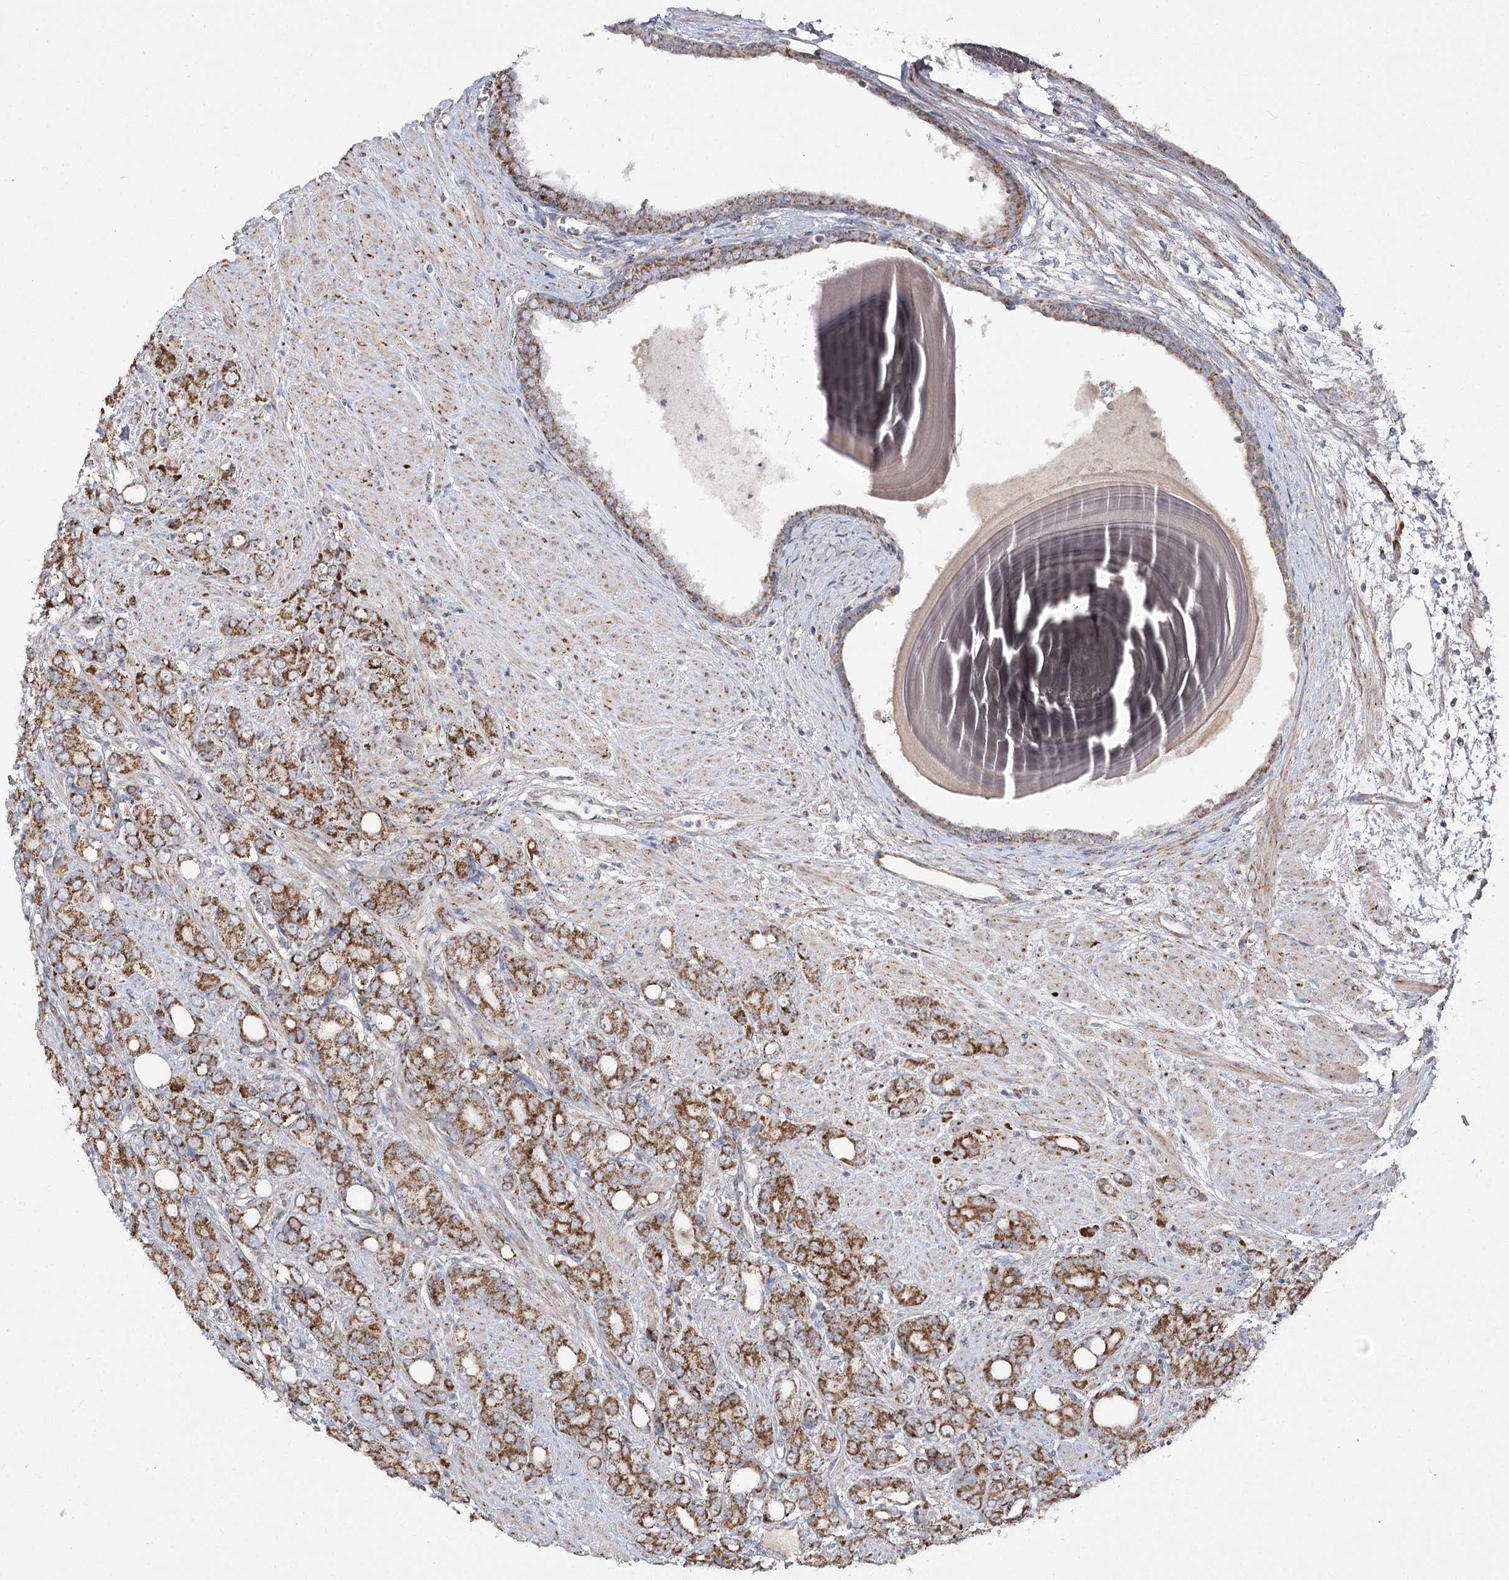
{"staining": {"intensity": "moderate", "quantity": ">75%", "location": "cytoplasmic/membranous"}, "tissue": "prostate cancer", "cell_type": "Tumor cells", "image_type": "cancer", "snomed": [{"axis": "morphology", "description": "Adenocarcinoma, High grade"}, {"axis": "topography", "description": "Prostate"}], "caption": "High-power microscopy captured an IHC photomicrograph of prostate cancer, revealing moderate cytoplasmic/membranous positivity in approximately >75% of tumor cells.", "gene": "NADK2", "patient": {"sex": "male", "age": 62}}